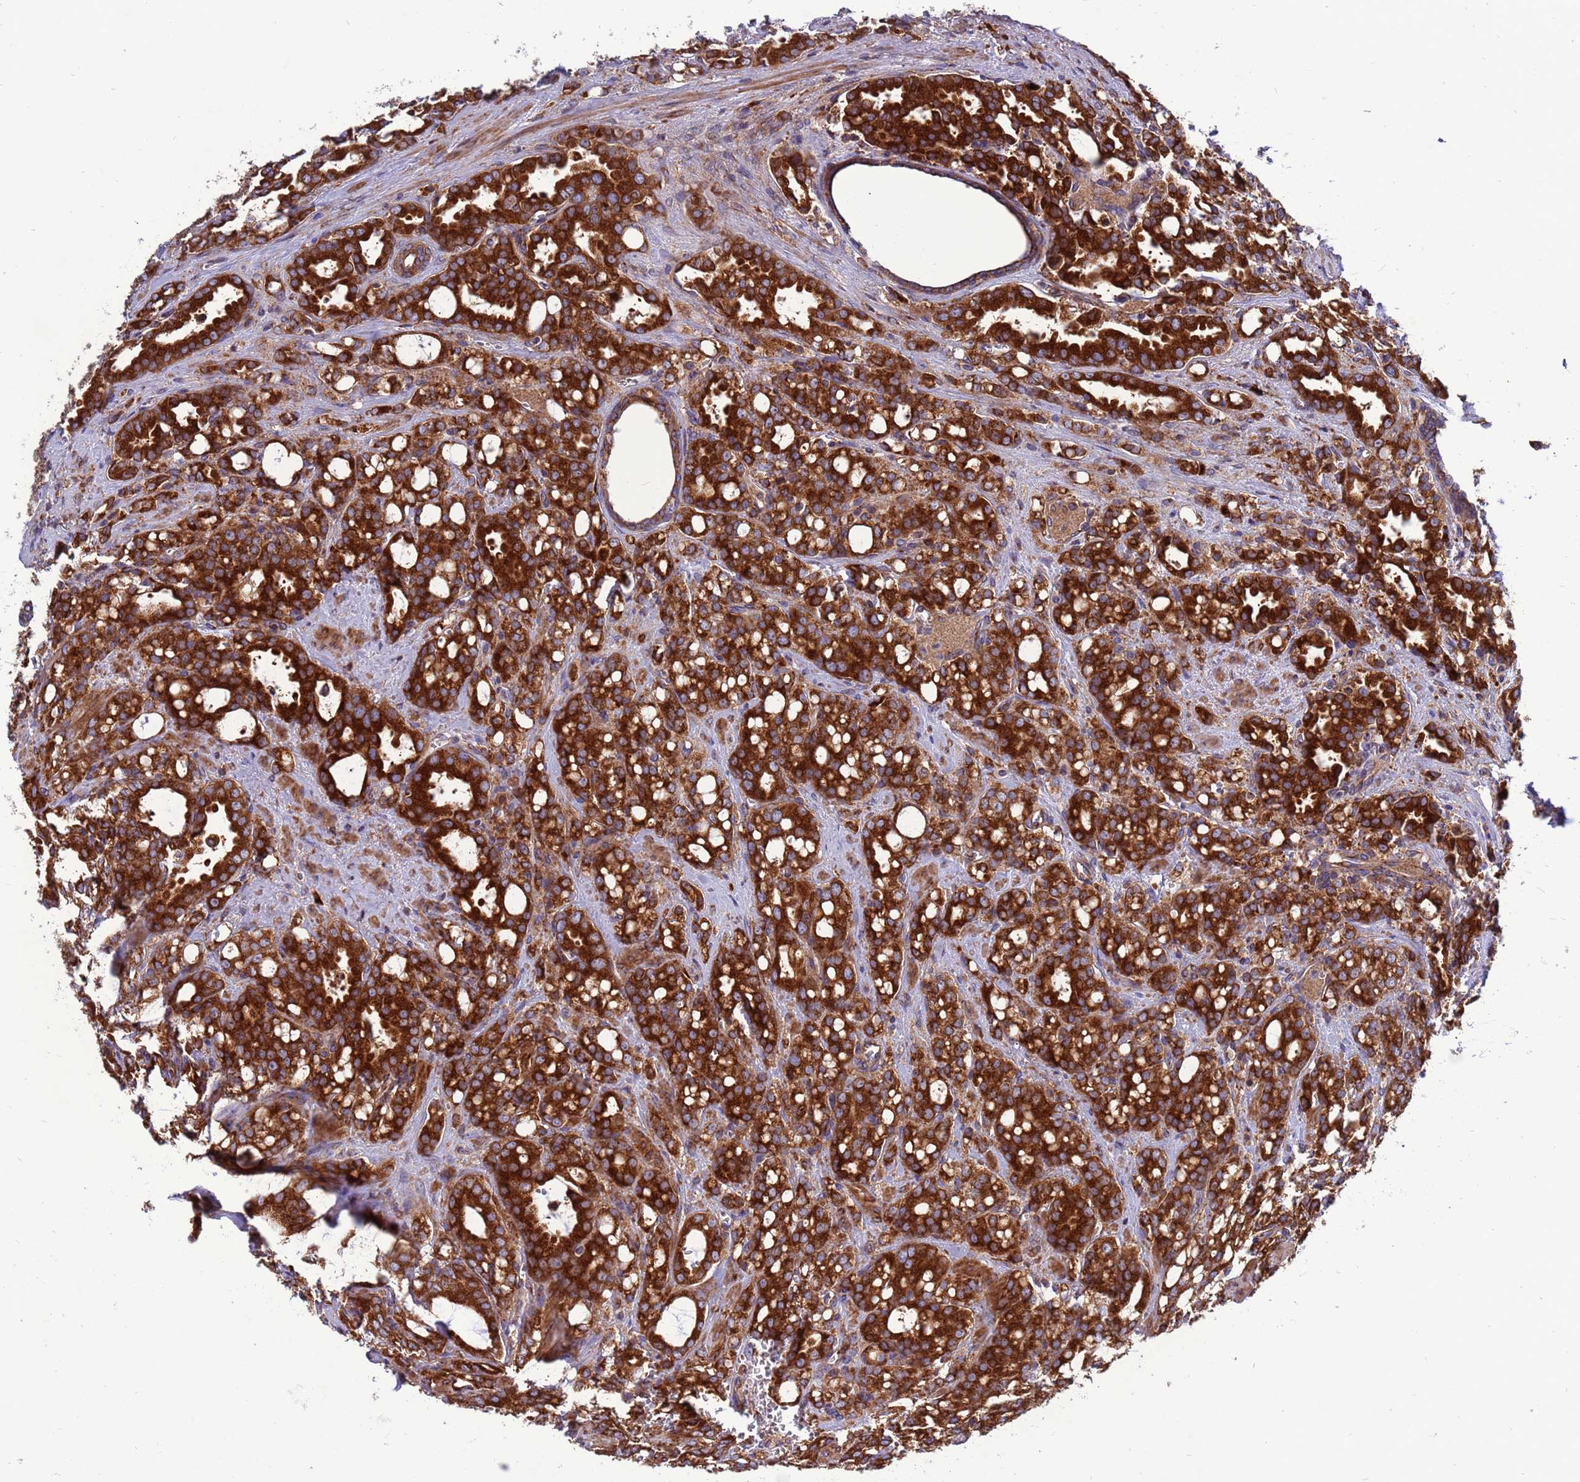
{"staining": {"intensity": "strong", "quantity": ">75%", "location": "cytoplasmic/membranous"}, "tissue": "prostate cancer", "cell_type": "Tumor cells", "image_type": "cancer", "snomed": [{"axis": "morphology", "description": "Adenocarcinoma, High grade"}, {"axis": "topography", "description": "Prostate"}], "caption": "Protein analysis of high-grade adenocarcinoma (prostate) tissue demonstrates strong cytoplasmic/membranous positivity in about >75% of tumor cells. The protein of interest is shown in brown color, while the nuclei are stained blue.", "gene": "ZC3HAV1", "patient": {"sex": "male", "age": 72}}